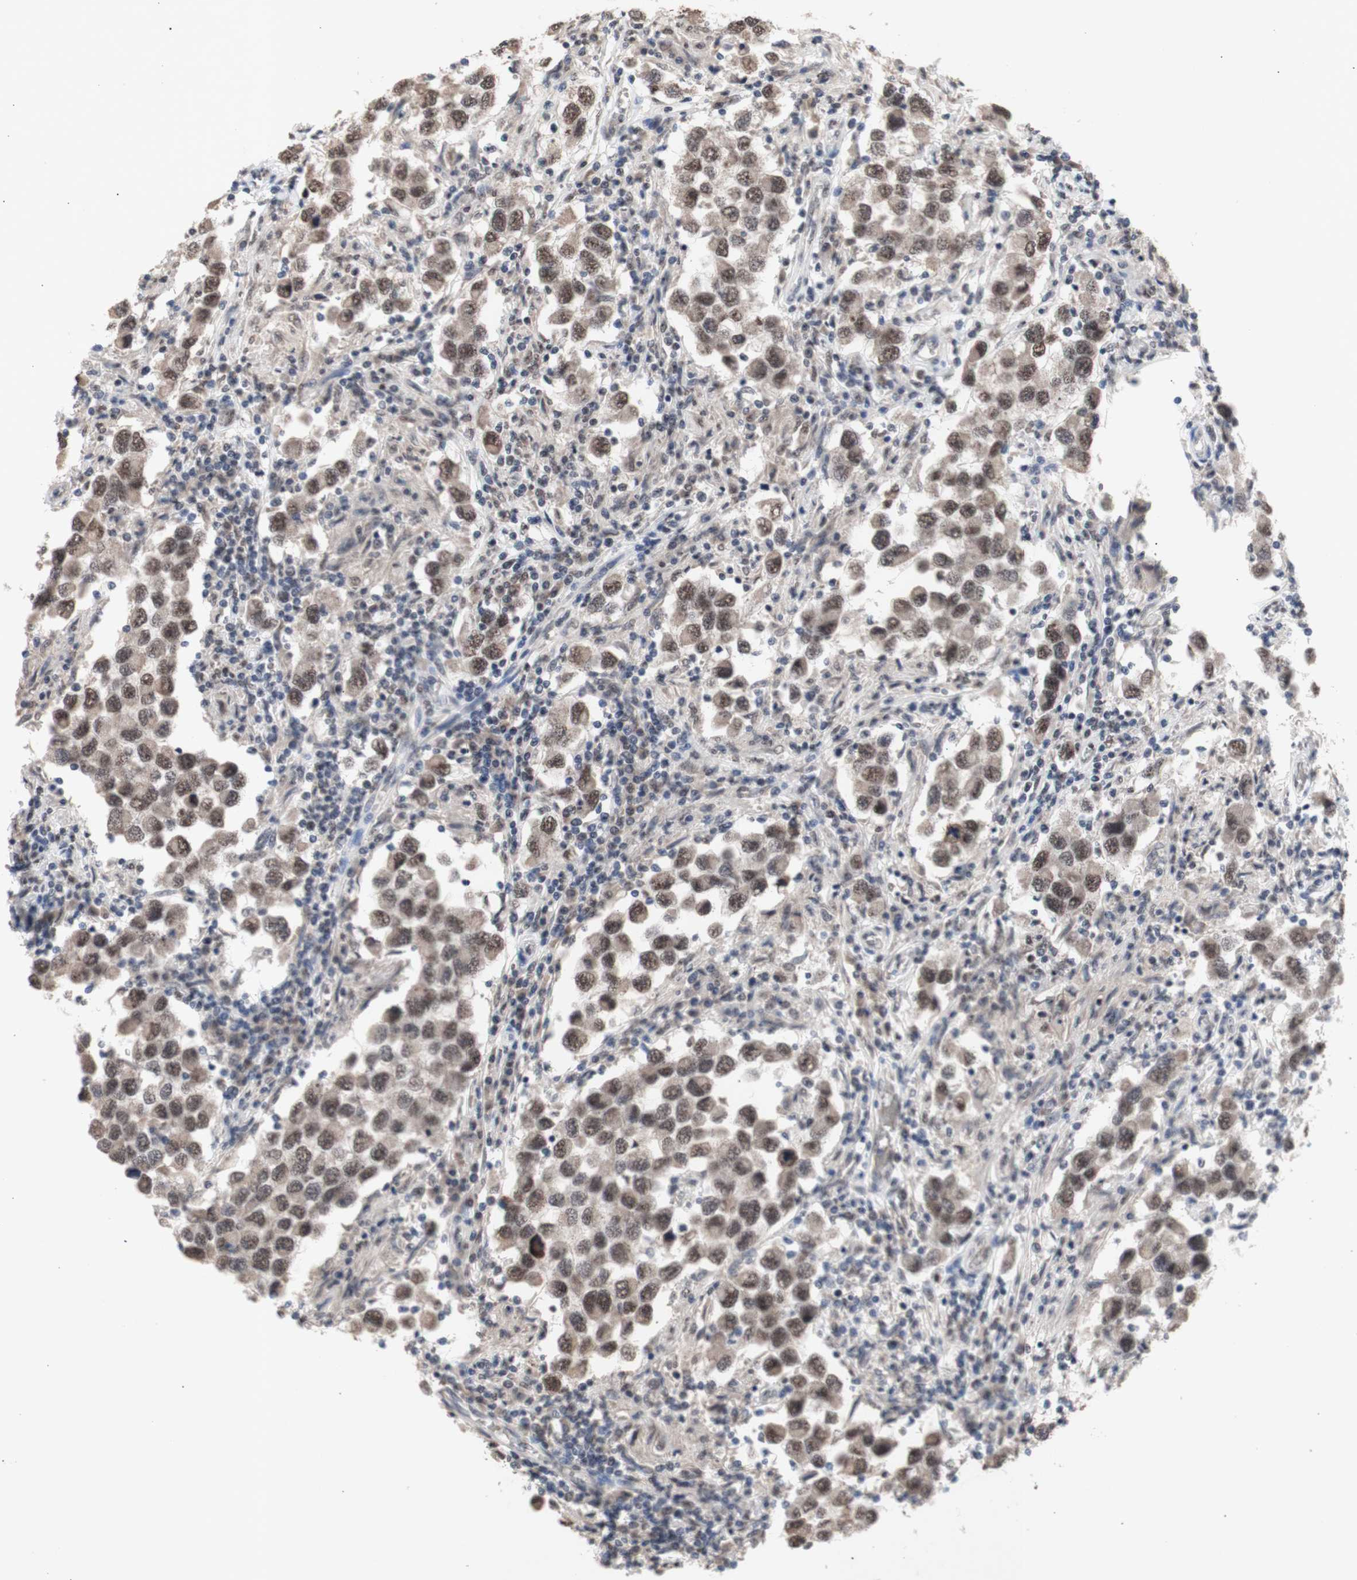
{"staining": {"intensity": "weak", "quantity": ">75%", "location": "nuclear"}, "tissue": "testis cancer", "cell_type": "Tumor cells", "image_type": "cancer", "snomed": [{"axis": "morphology", "description": "Carcinoma, Embryonal, NOS"}, {"axis": "topography", "description": "Testis"}], "caption": "This micrograph reveals testis embryonal carcinoma stained with IHC to label a protein in brown. The nuclear of tumor cells show weak positivity for the protein. Nuclei are counter-stained blue.", "gene": "SFPQ", "patient": {"sex": "male", "age": 21}}